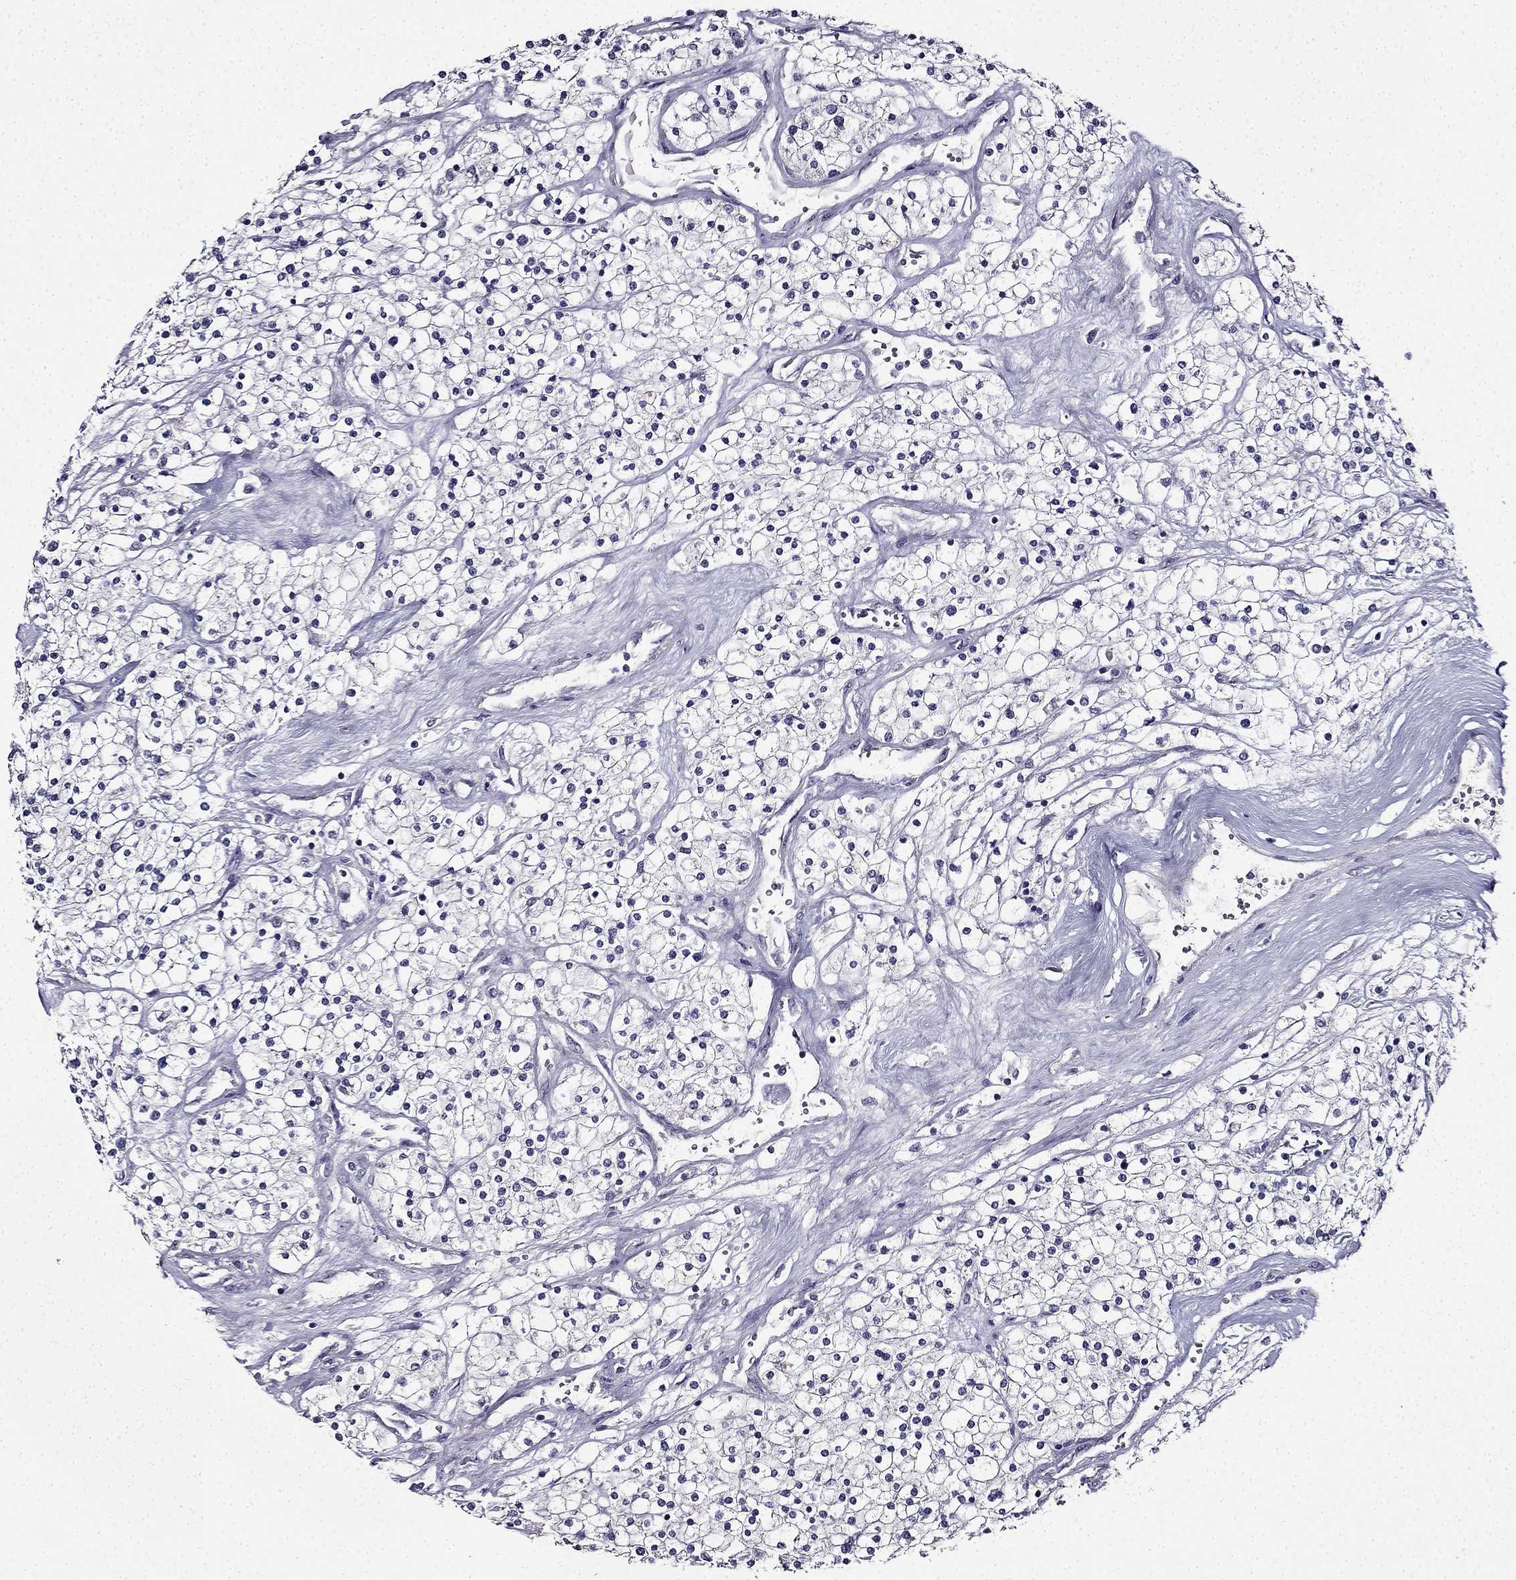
{"staining": {"intensity": "negative", "quantity": "none", "location": "none"}, "tissue": "renal cancer", "cell_type": "Tumor cells", "image_type": "cancer", "snomed": [{"axis": "morphology", "description": "Adenocarcinoma, NOS"}, {"axis": "topography", "description": "Kidney"}], "caption": "This is a histopathology image of immunohistochemistry staining of adenocarcinoma (renal), which shows no positivity in tumor cells.", "gene": "TMEM266", "patient": {"sex": "male", "age": 80}}